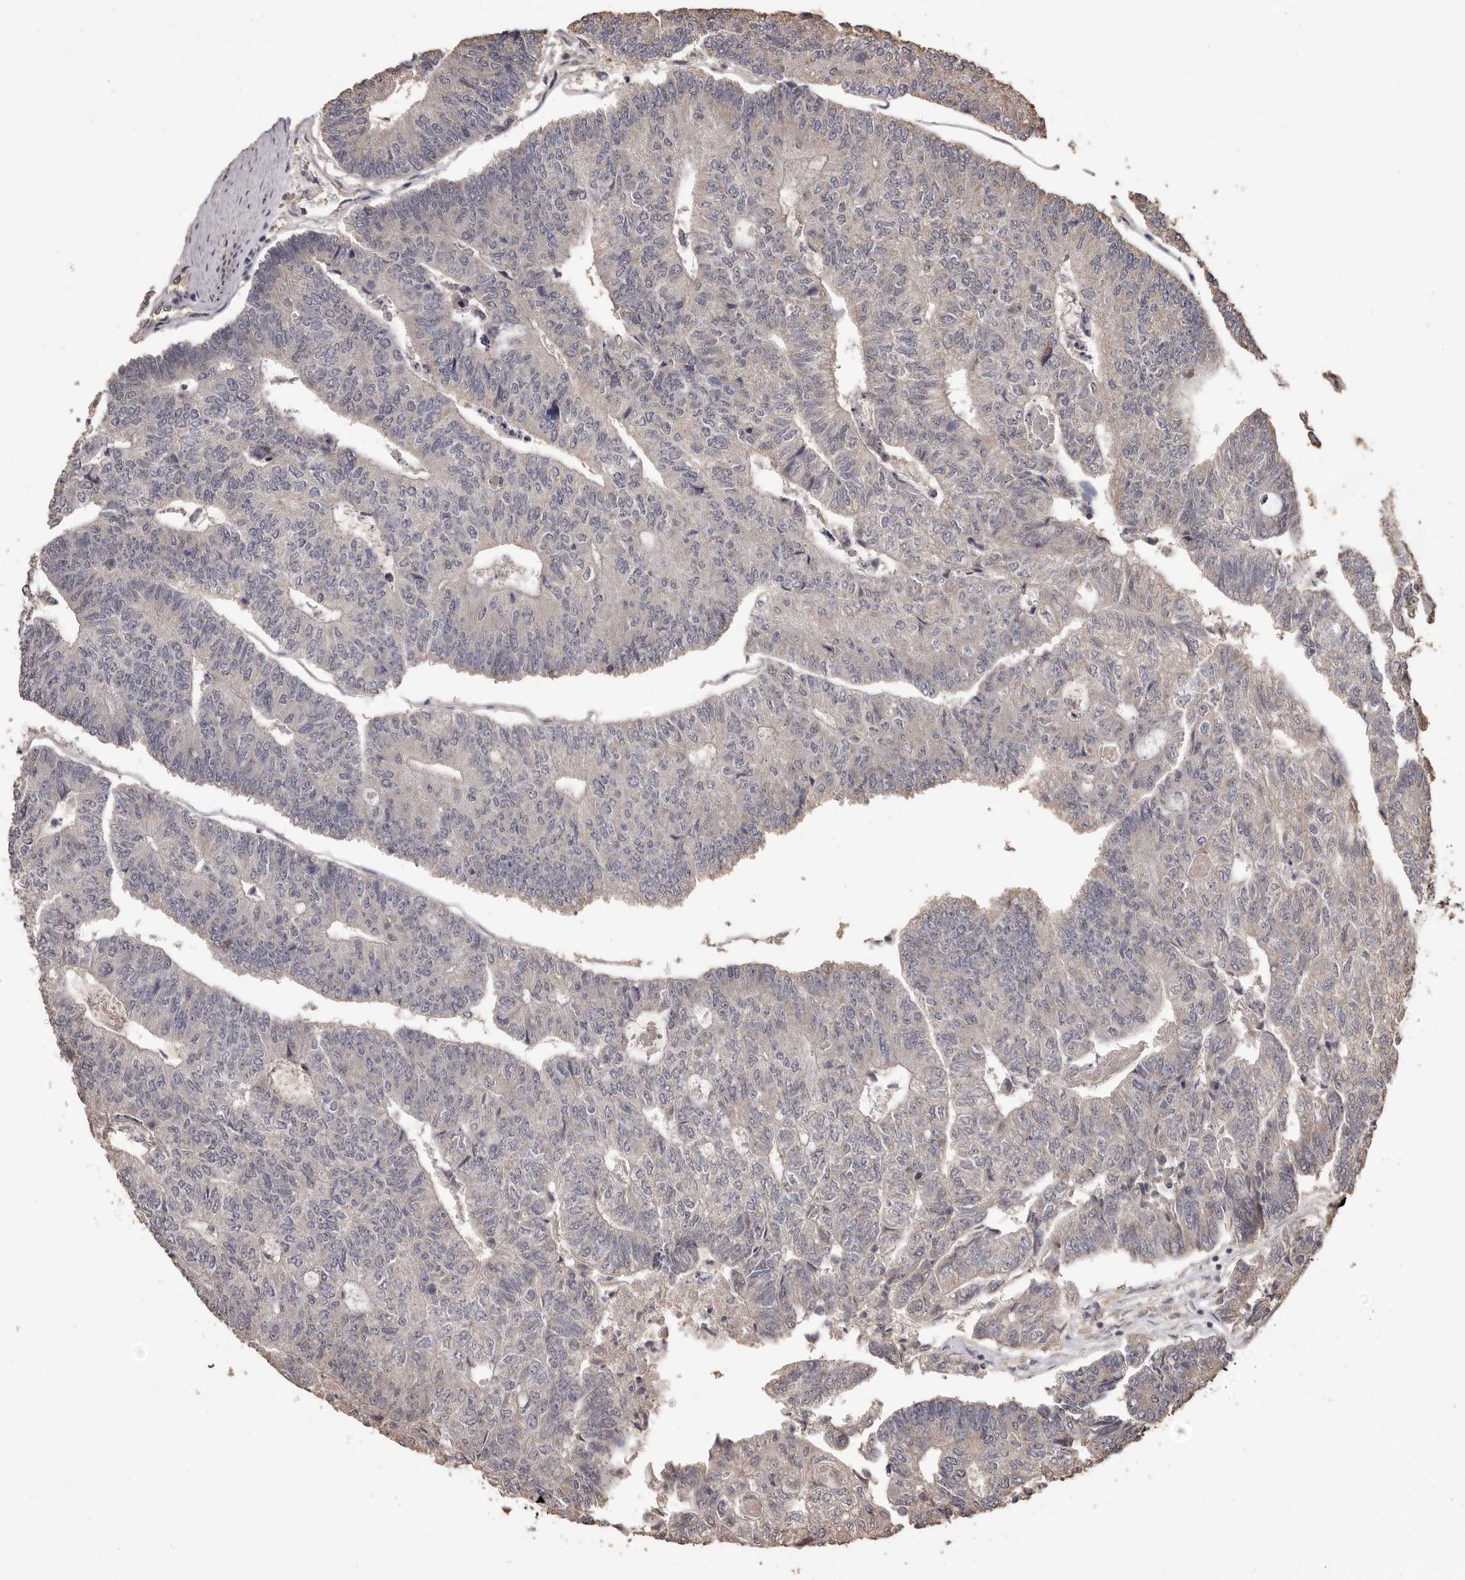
{"staining": {"intensity": "negative", "quantity": "none", "location": "none"}, "tissue": "colorectal cancer", "cell_type": "Tumor cells", "image_type": "cancer", "snomed": [{"axis": "morphology", "description": "Adenocarcinoma, NOS"}, {"axis": "topography", "description": "Colon"}], "caption": "Colorectal cancer (adenocarcinoma) was stained to show a protein in brown. There is no significant expression in tumor cells.", "gene": "INAVA", "patient": {"sex": "female", "age": 67}}